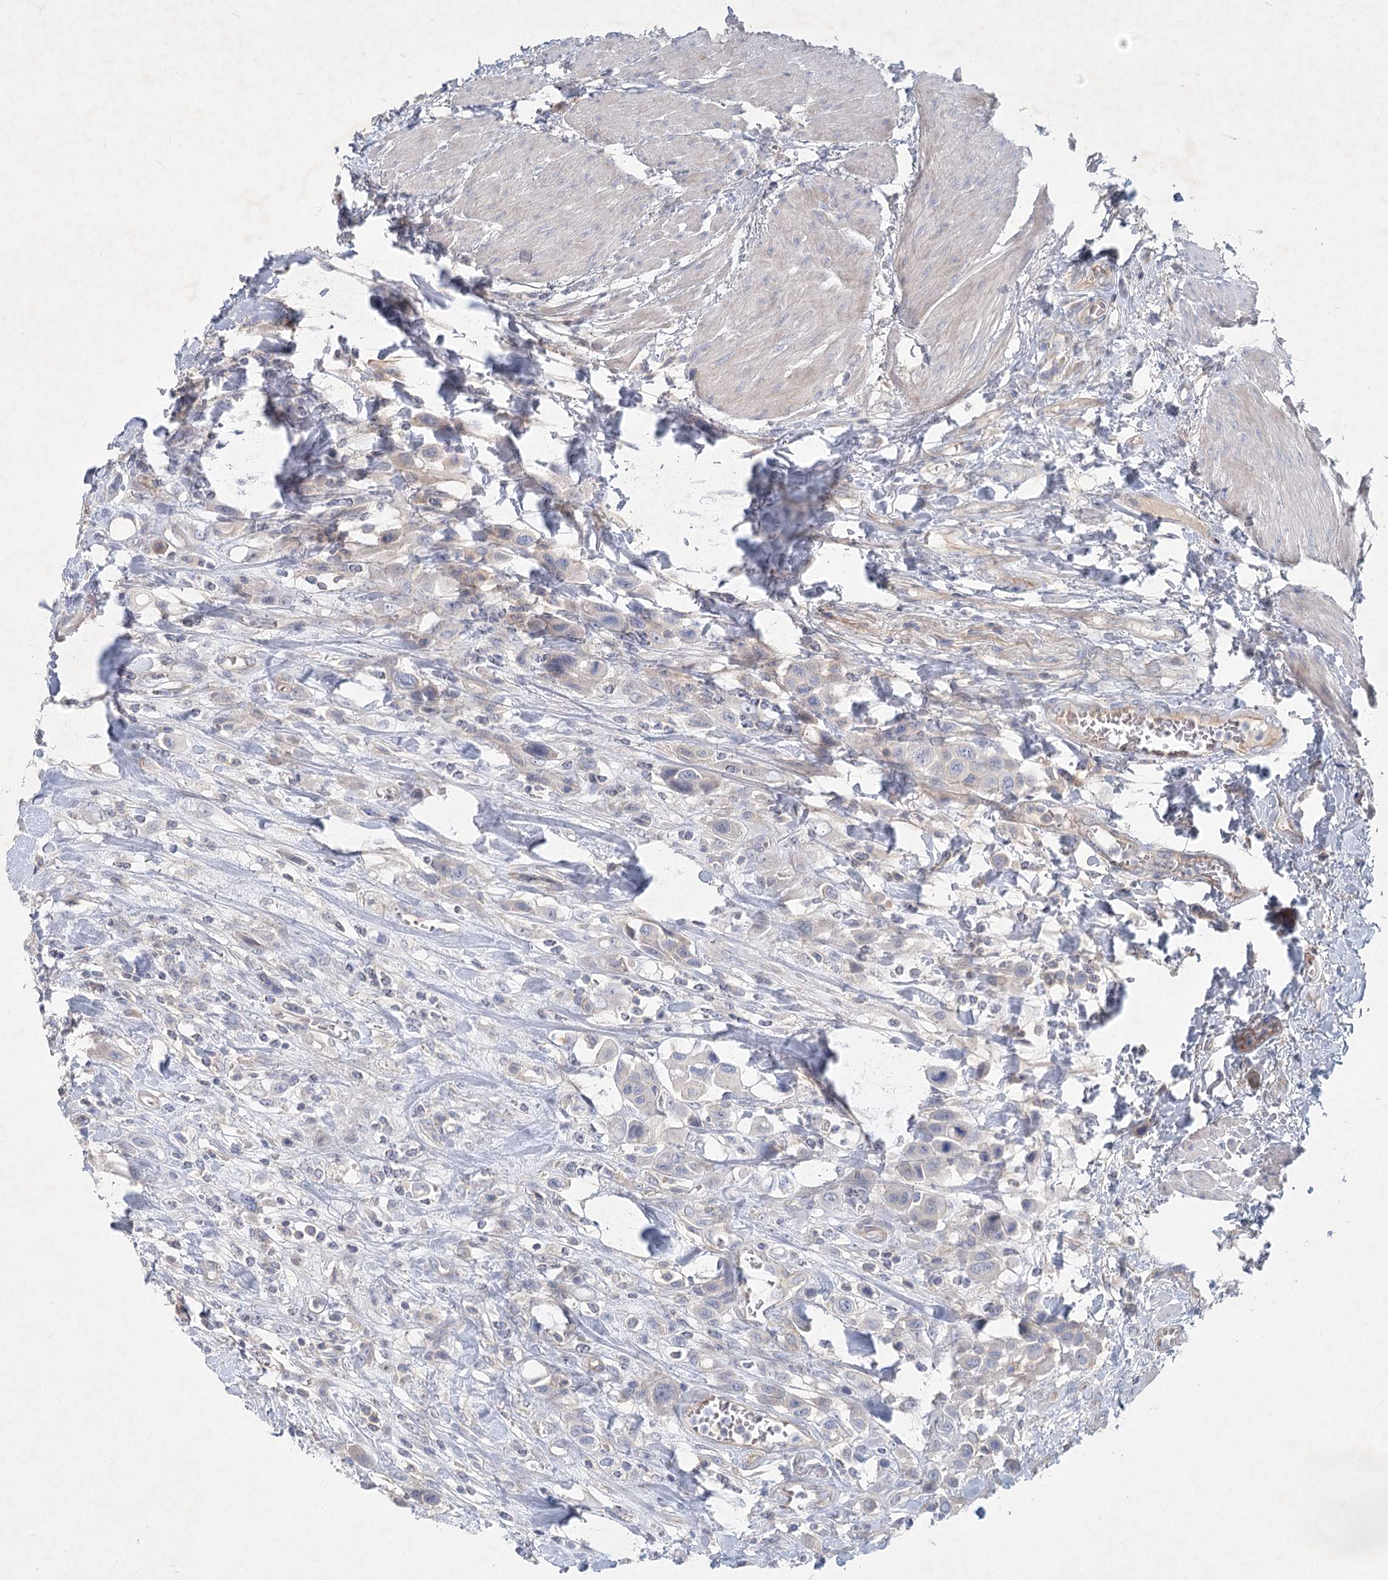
{"staining": {"intensity": "weak", "quantity": "<25%", "location": "cytoplasmic/membranous"}, "tissue": "urothelial cancer", "cell_type": "Tumor cells", "image_type": "cancer", "snomed": [{"axis": "morphology", "description": "Urothelial carcinoma, High grade"}, {"axis": "topography", "description": "Urinary bladder"}], "caption": "The histopathology image reveals no significant expression in tumor cells of urothelial cancer.", "gene": "DNMBP", "patient": {"sex": "male", "age": 50}}